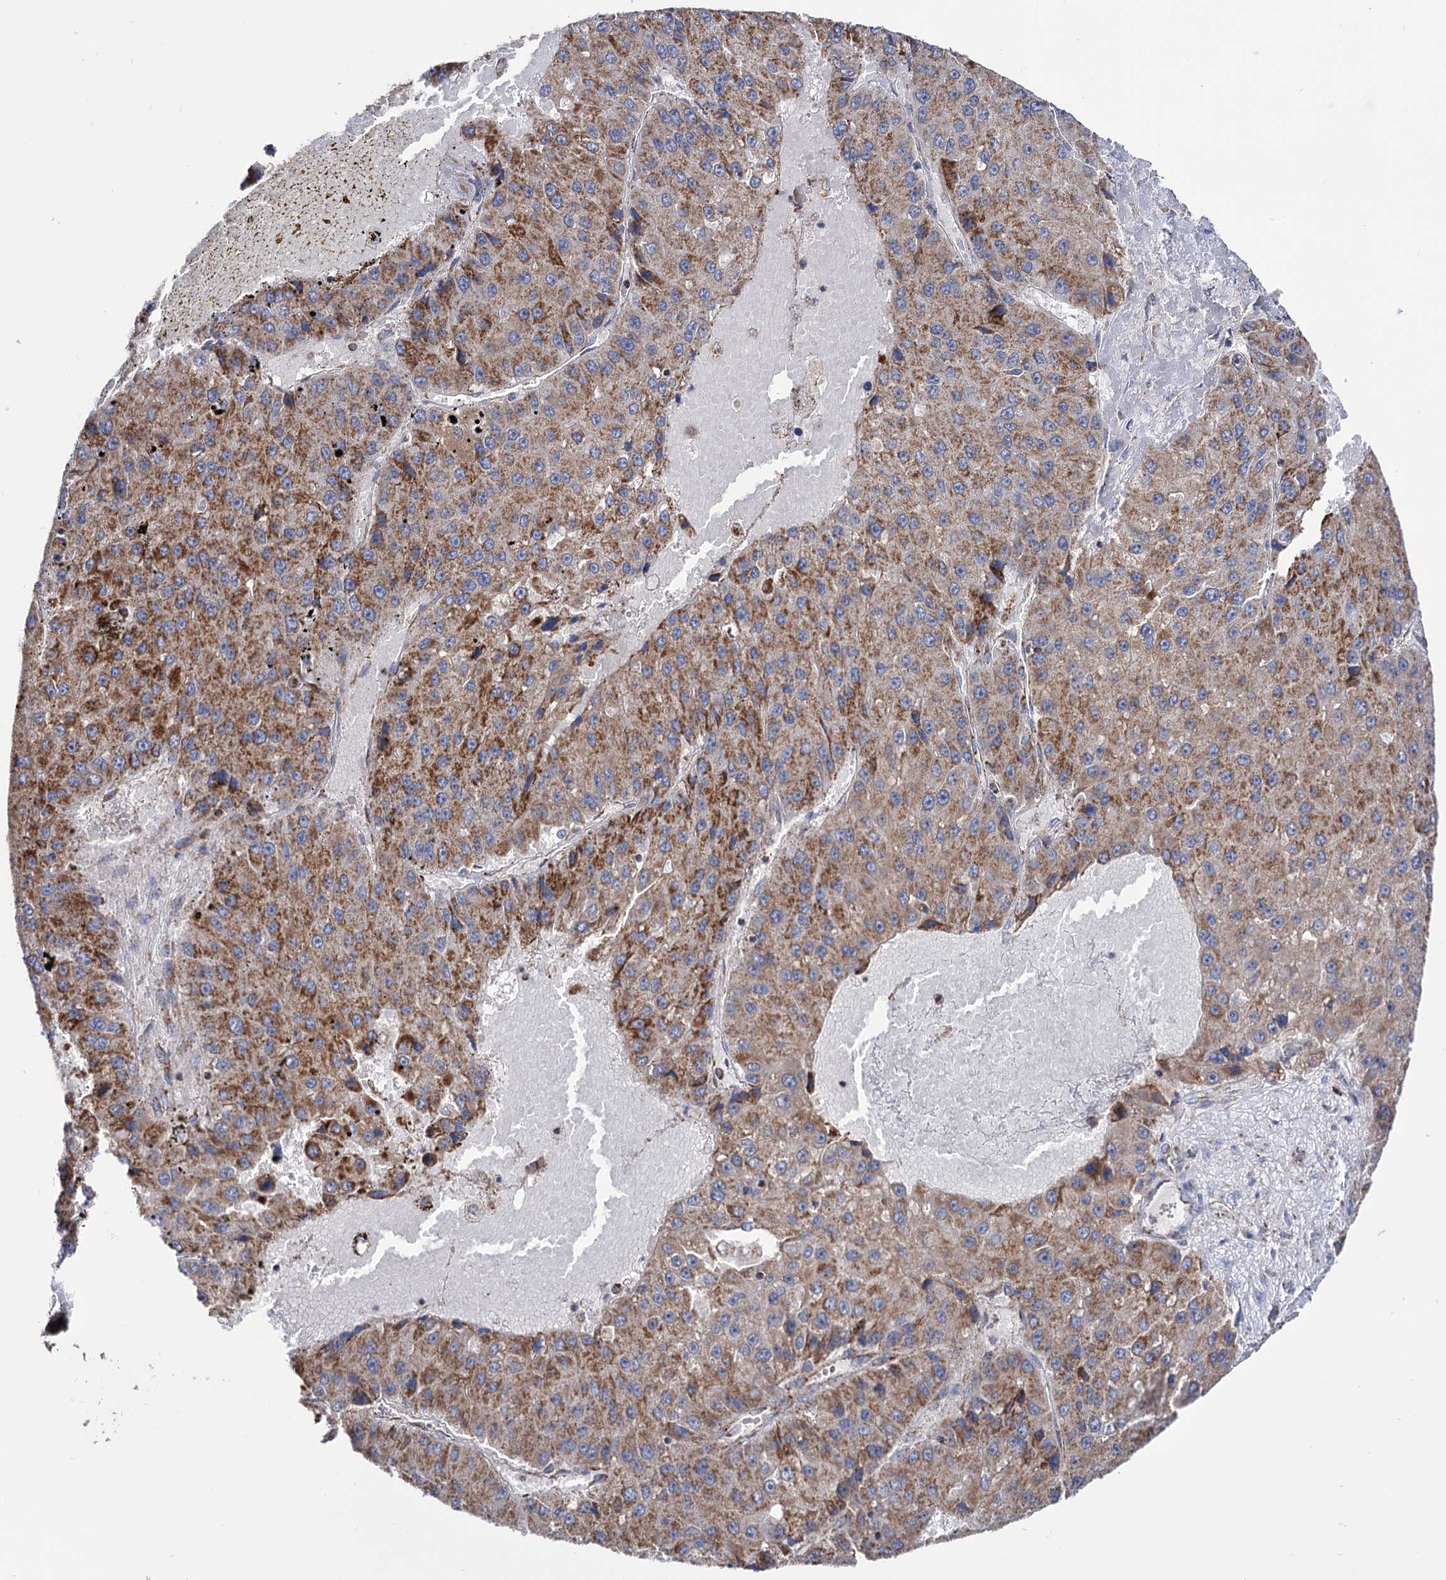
{"staining": {"intensity": "strong", "quantity": ">75%", "location": "cytoplasmic/membranous"}, "tissue": "liver cancer", "cell_type": "Tumor cells", "image_type": "cancer", "snomed": [{"axis": "morphology", "description": "Carcinoma, Hepatocellular, NOS"}, {"axis": "topography", "description": "Liver"}], "caption": "IHC of human liver hepatocellular carcinoma reveals high levels of strong cytoplasmic/membranous expression in about >75% of tumor cells.", "gene": "ABHD10", "patient": {"sex": "female", "age": 73}}